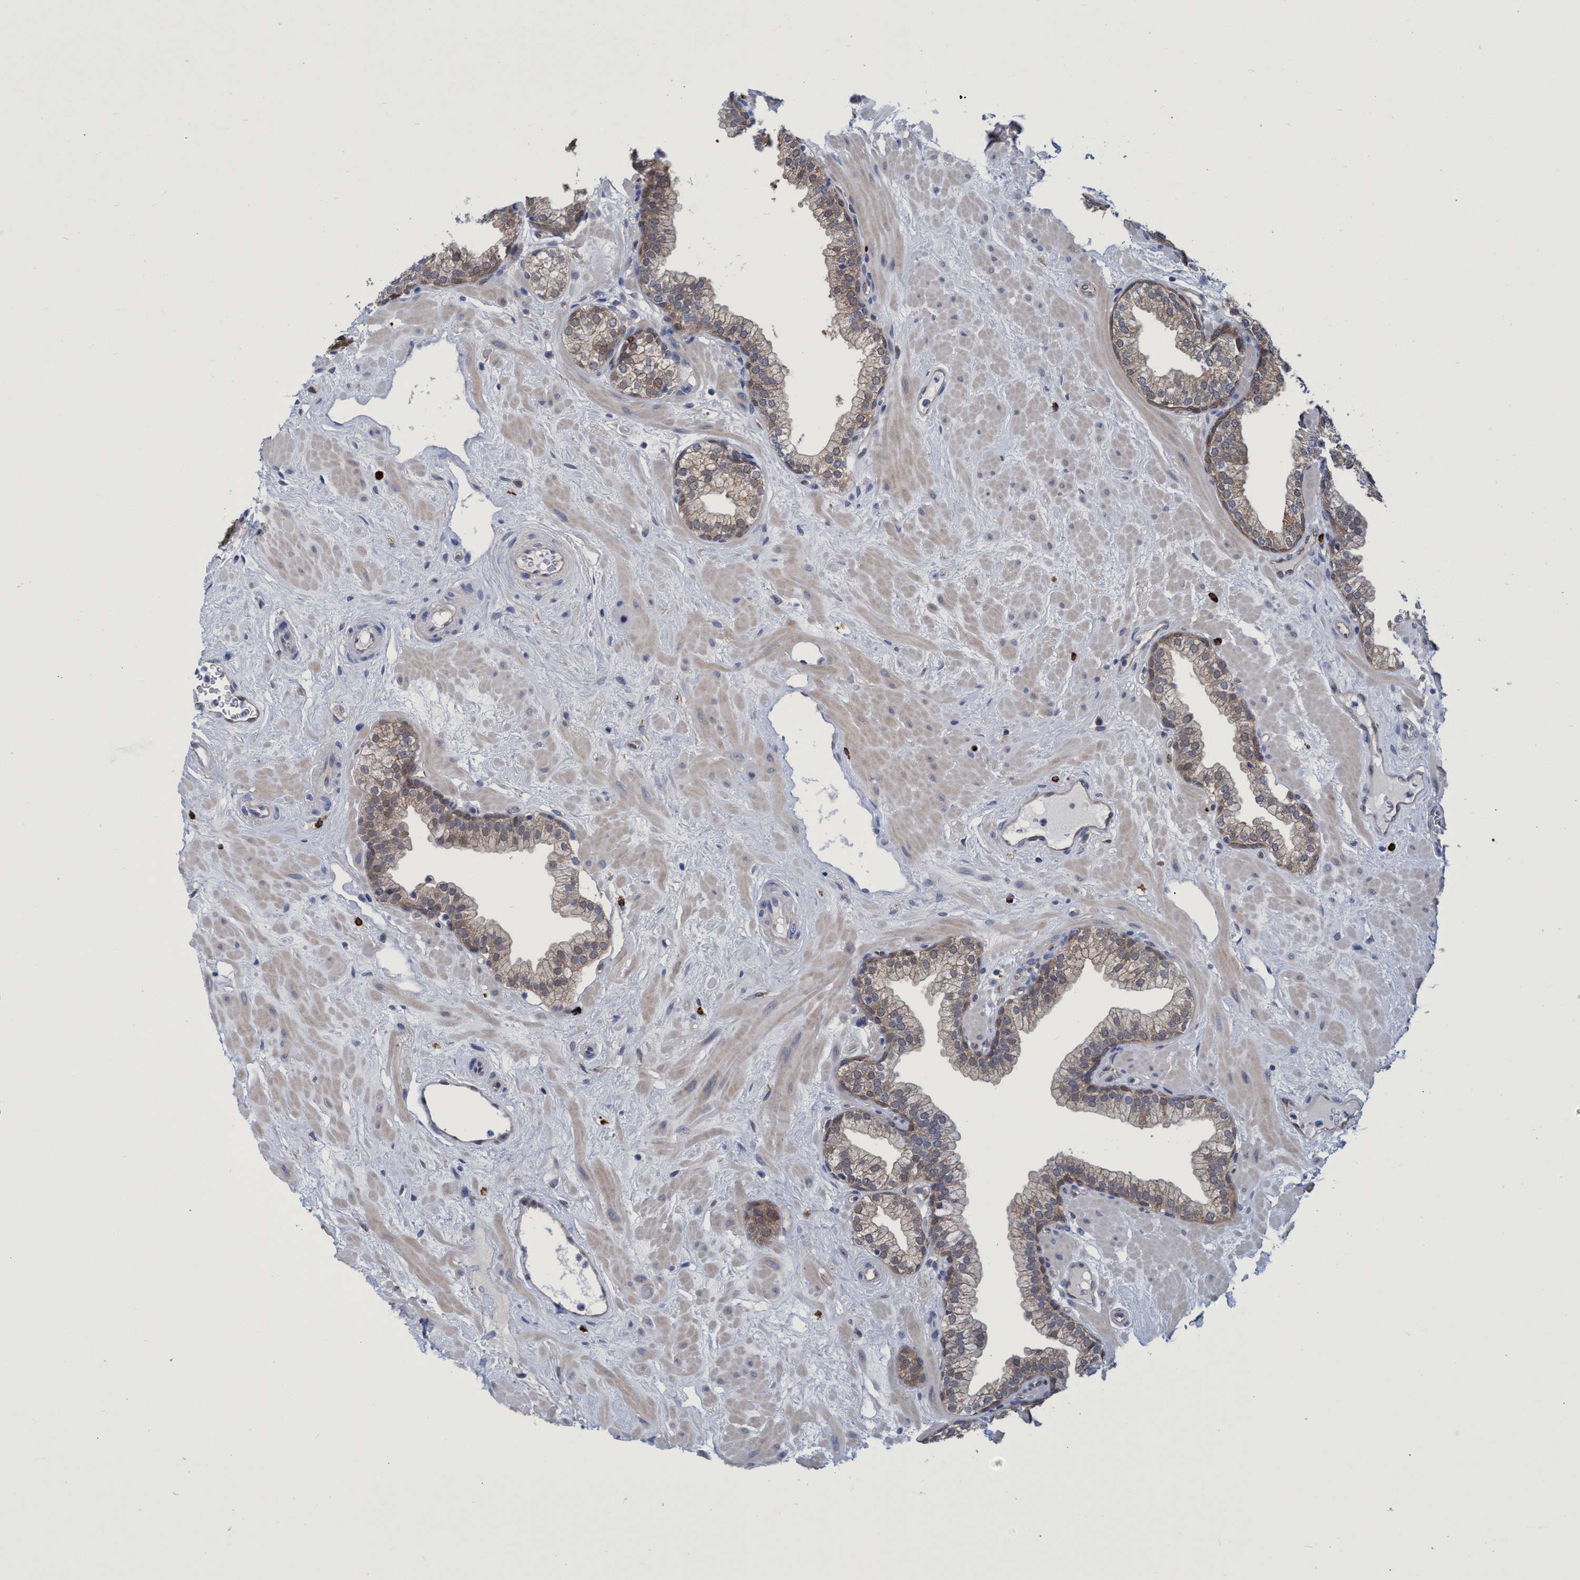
{"staining": {"intensity": "moderate", "quantity": "25%-75%", "location": "cytoplasmic/membranous"}, "tissue": "prostate", "cell_type": "Glandular cells", "image_type": "normal", "snomed": [{"axis": "morphology", "description": "Normal tissue, NOS"}, {"axis": "morphology", "description": "Urothelial carcinoma, Low grade"}, {"axis": "topography", "description": "Urinary bladder"}, {"axis": "topography", "description": "Prostate"}], "caption": "Immunohistochemical staining of benign prostate displays 25%-75% levels of moderate cytoplasmic/membranous protein staining in about 25%-75% of glandular cells.", "gene": "PNPO", "patient": {"sex": "male", "age": 60}}